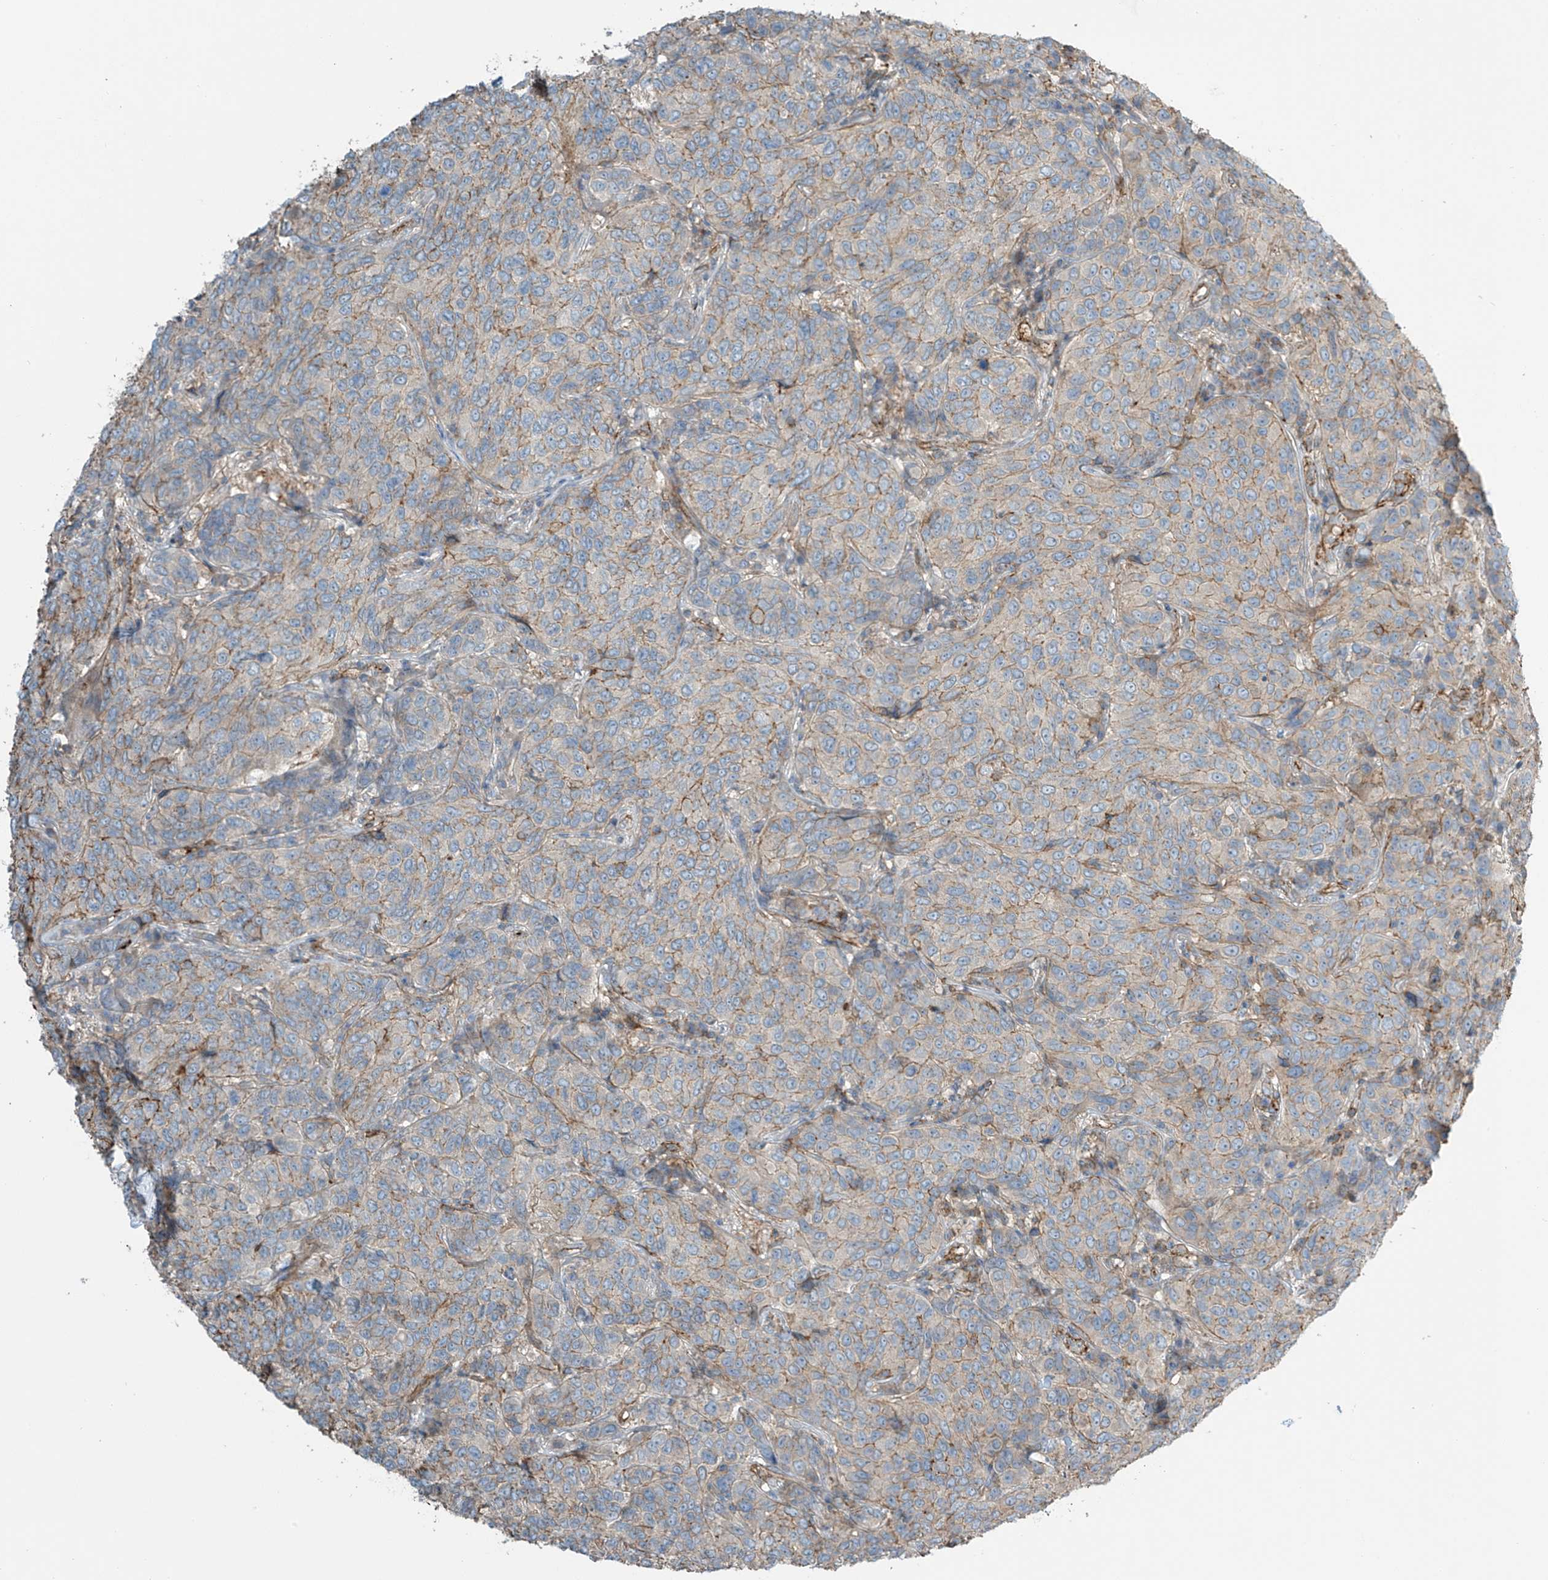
{"staining": {"intensity": "weak", "quantity": "25%-75%", "location": "cytoplasmic/membranous"}, "tissue": "breast cancer", "cell_type": "Tumor cells", "image_type": "cancer", "snomed": [{"axis": "morphology", "description": "Duct carcinoma"}, {"axis": "topography", "description": "Breast"}], "caption": "There is low levels of weak cytoplasmic/membranous staining in tumor cells of breast cancer, as demonstrated by immunohistochemical staining (brown color).", "gene": "SLC9A2", "patient": {"sex": "female", "age": 55}}